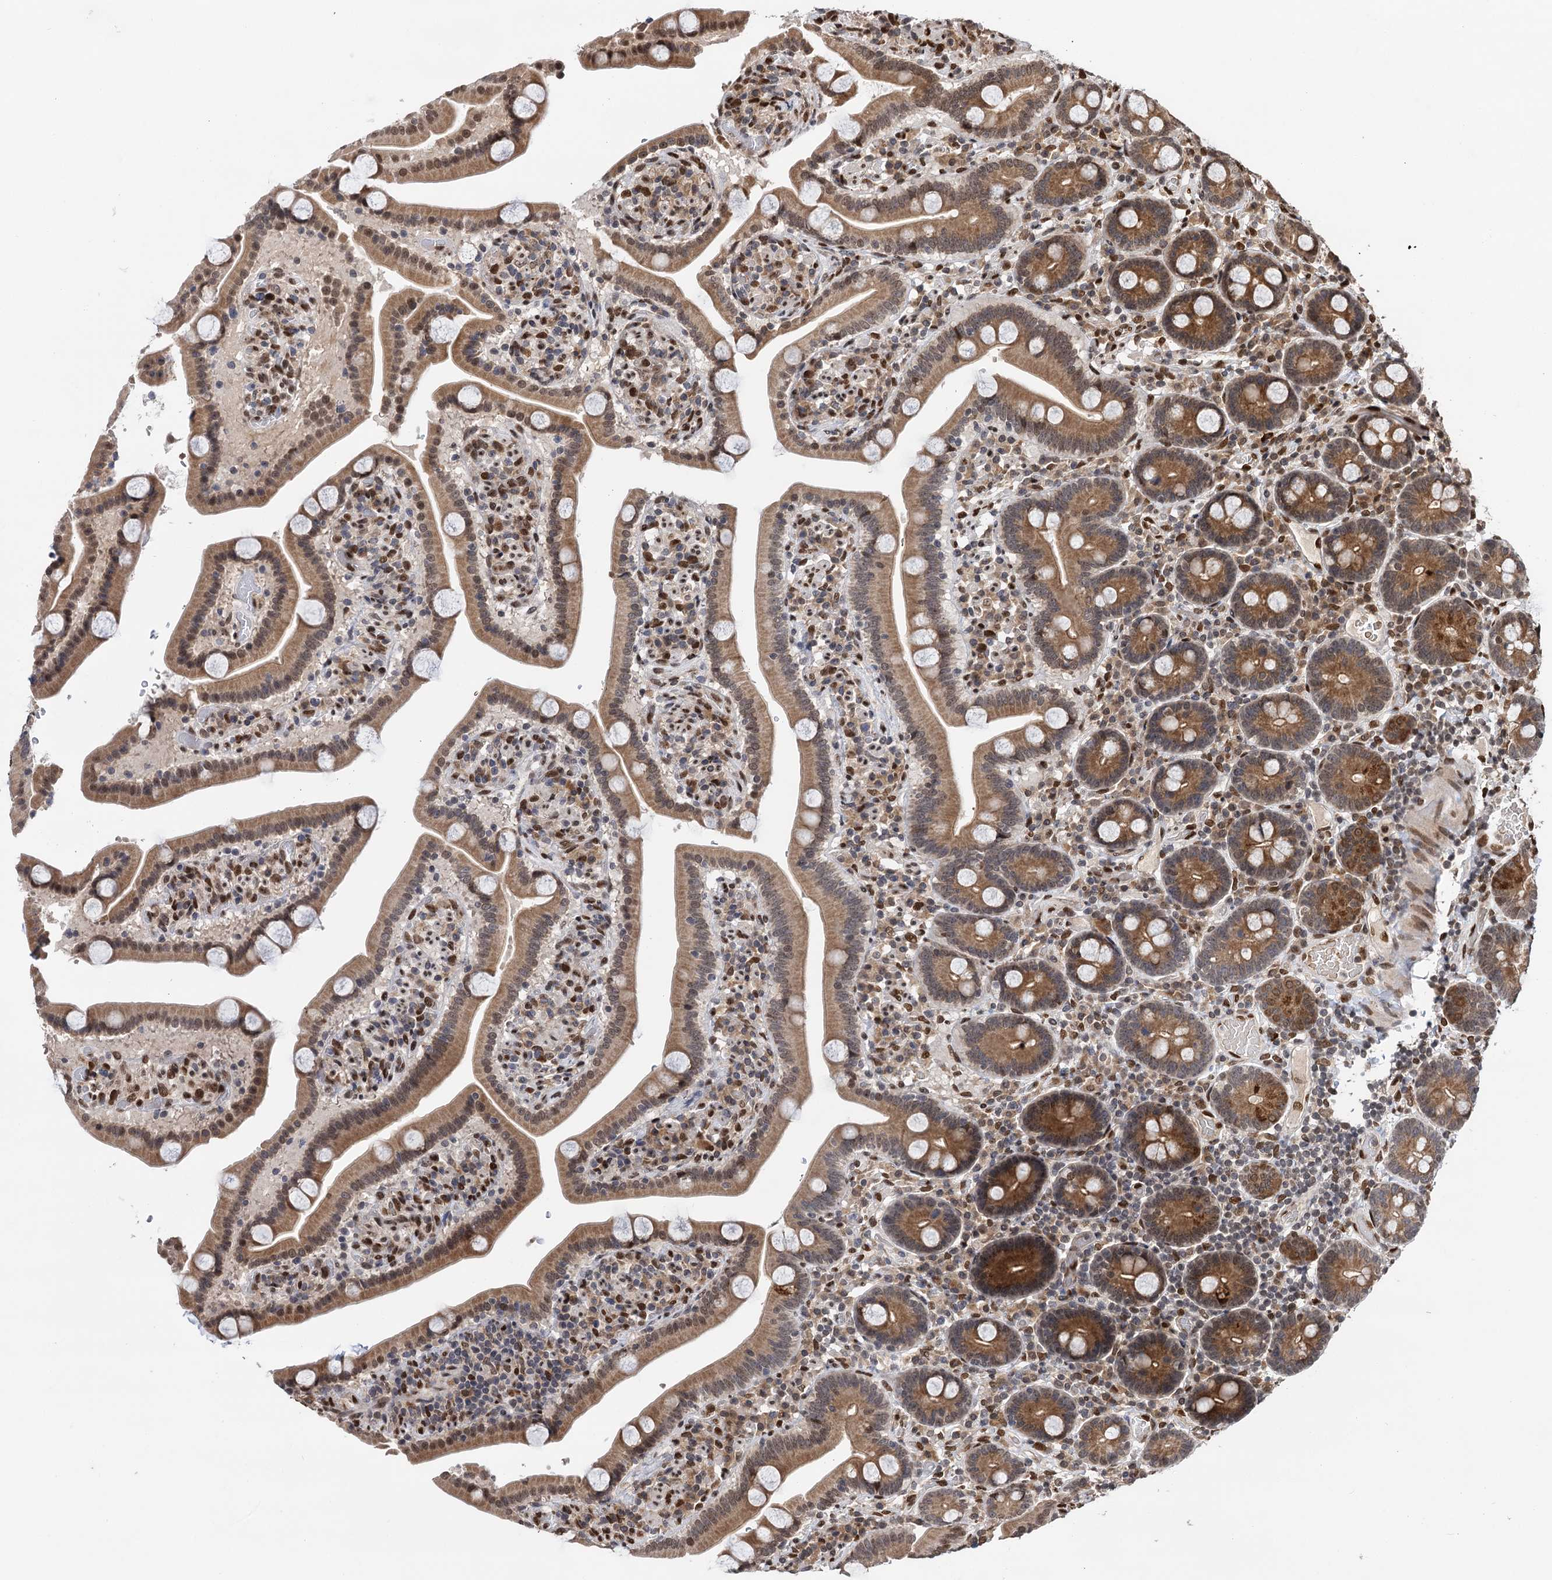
{"staining": {"intensity": "moderate", "quantity": ">75%", "location": "cytoplasmic/membranous,nuclear"}, "tissue": "duodenum", "cell_type": "Glandular cells", "image_type": "normal", "snomed": [{"axis": "morphology", "description": "Normal tissue, NOS"}, {"axis": "topography", "description": "Duodenum"}], "caption": "This micrograph displays immunohistochemistry staining of unremarkable human duodenum, with medium moderate cytoplasmic/membranous,nuclear positivity in approximately >75% of glandular cells.", "gene": "MESD", "patient": {"sex": "male", "age": 55}}